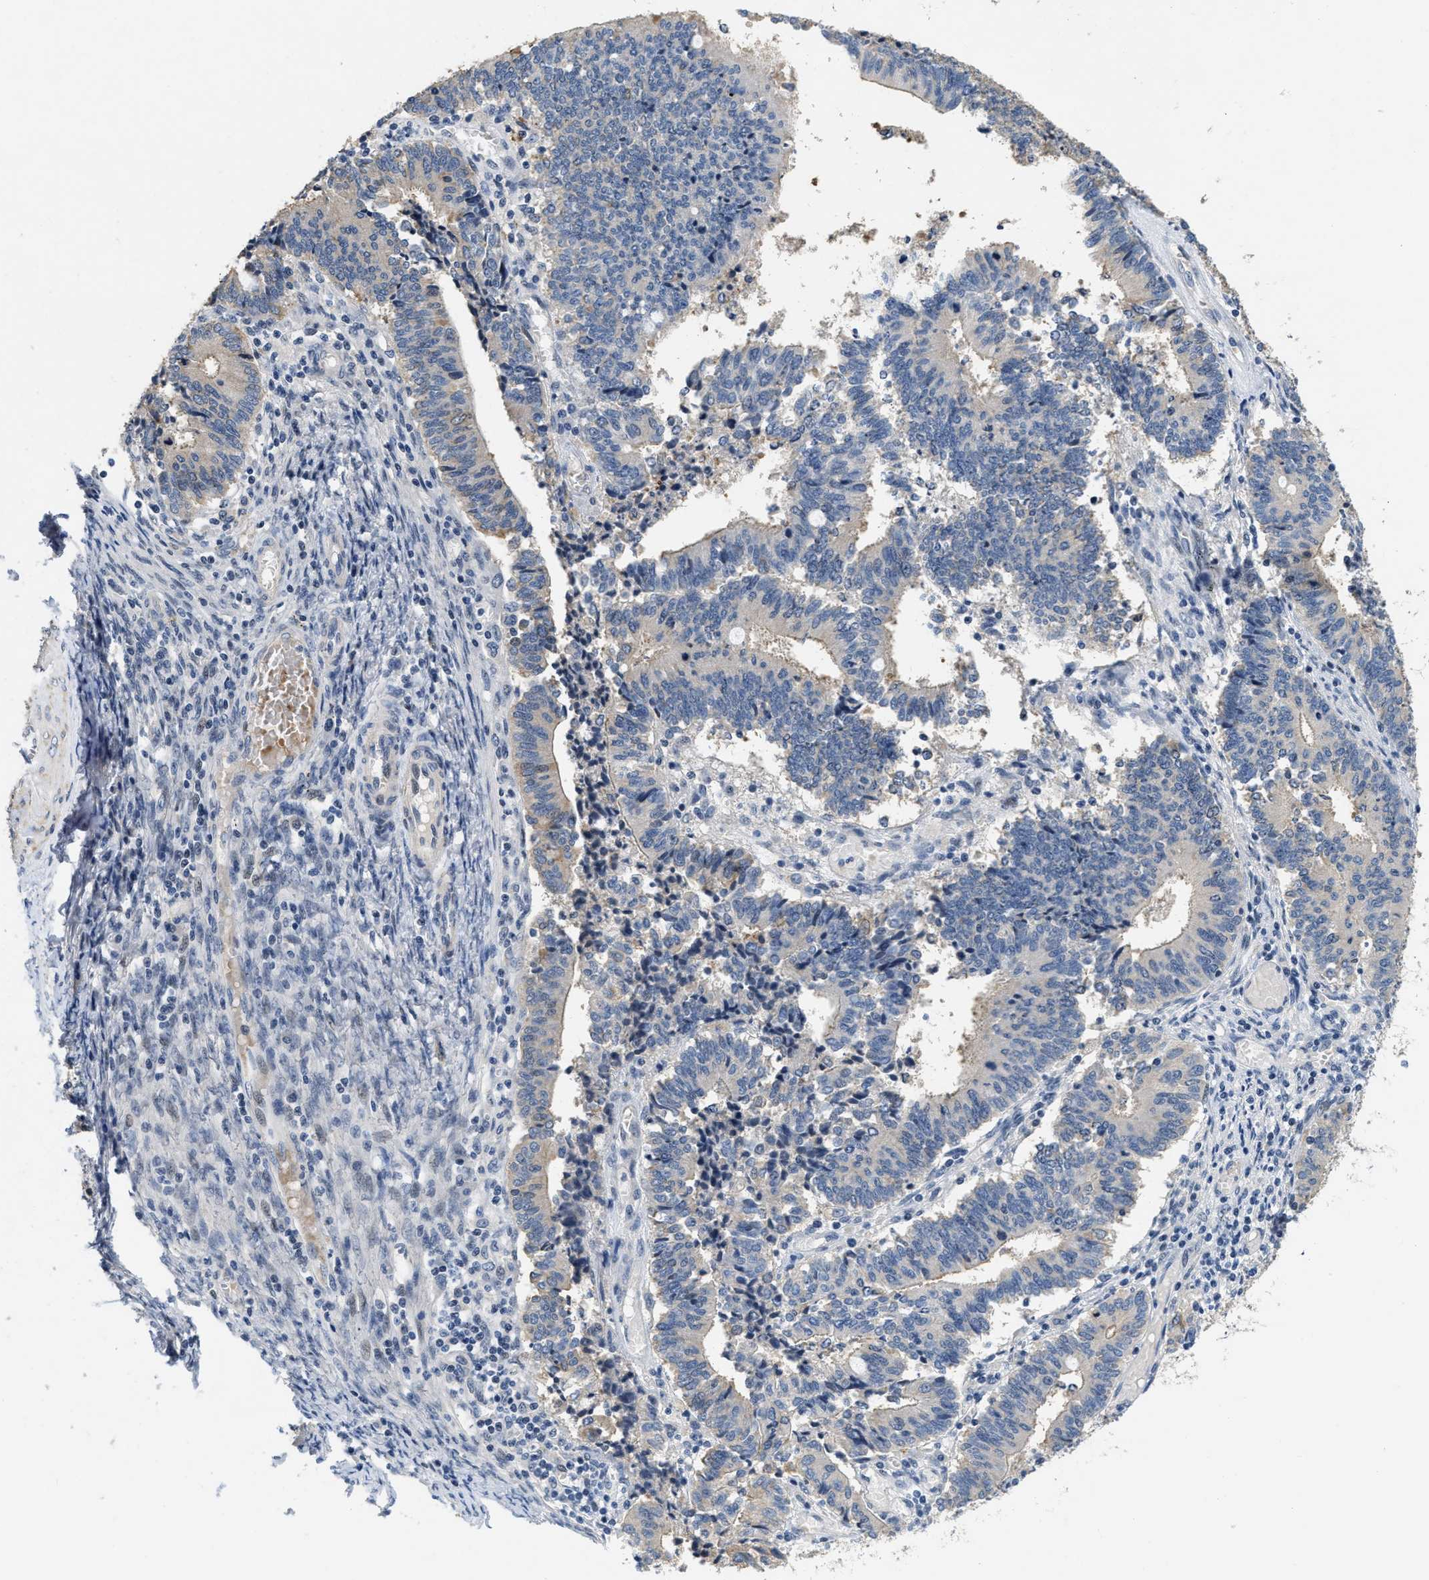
{"staining": {"intensity": "weak", "quantity": "<25%", "location": "cytoplasmic/membranous"}, "tissue": "cervical cancer", "cell_type": "Tumor cells", "image_type": "cancer", "snomed": [{"axis": "morphology", "description": "Adenocarcinoma, NOS"}, {"axis": "topography", "description": "Cervix"}], "caption": "The immunohistochemistry (IHC) micrograph has no significant expression in tumor cells of adenocarcinoma (cervical) tissue.", "gene": "VIP", "patient": {"sex": "female", "age": 44}}